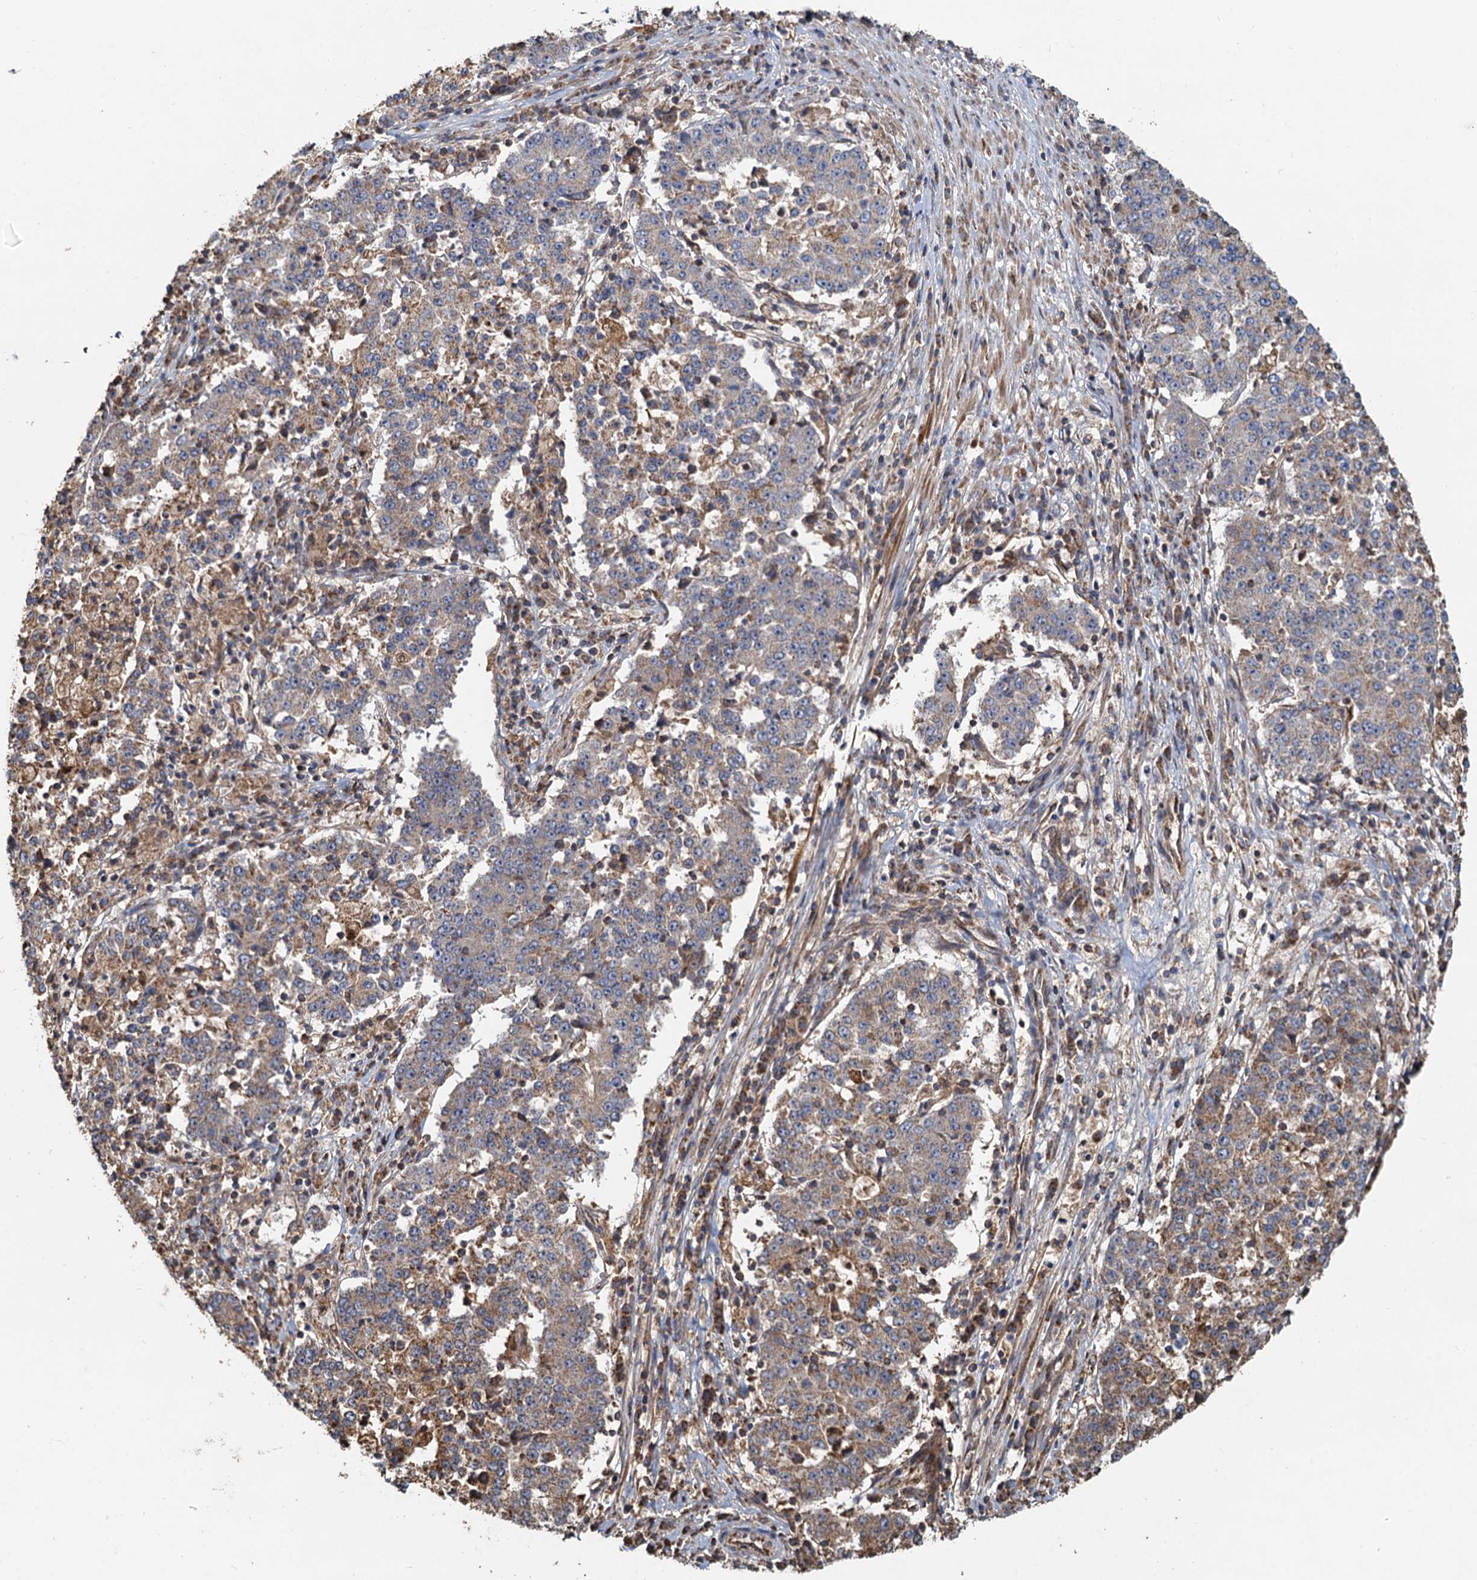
{"staining": {"intensity": "weak", "quantity": "25%-75%", "location": "cytoplasmic/membranous"}, "tissue": "stomach cancer", "cell_type": "Tumor cells", "image_type": "cancer", "snomed": [{"axis": "morphology", "description": "Adenocarcinoma, NOS"}, {"axis": "topography", "description": "Stomach"}], "caption": "Protein expression analysis of stomach cancer displays weak cytoplasmic/membranous expression in approximately 25%-75% of tumor cells.", "gene": "SDS", "patient": {"sex": "male", "age": 59}}